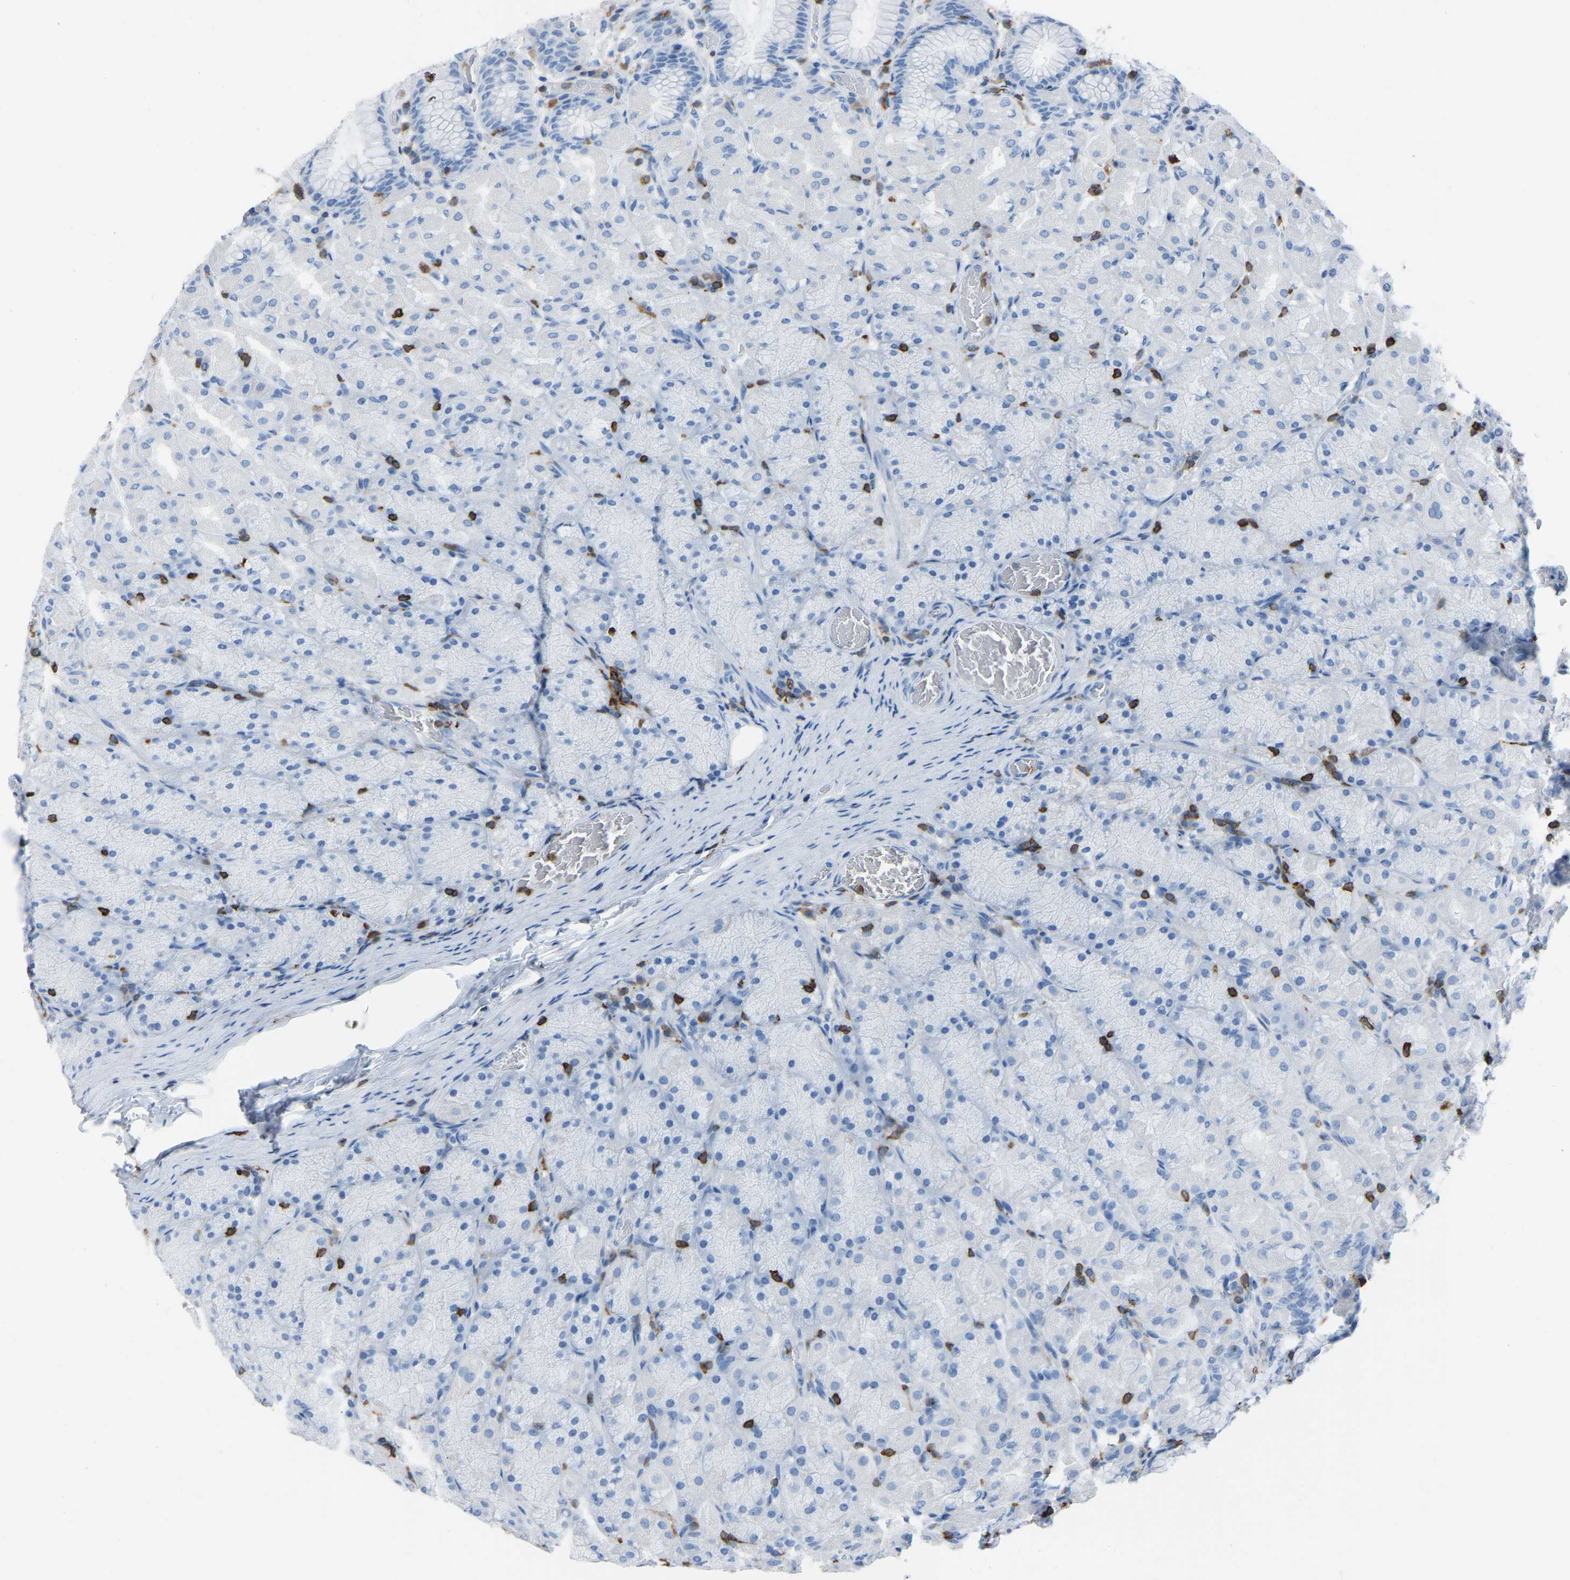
{"staining": {"intensity": "negative", "quantity": "none", "location": "none"}, "tissue": "stomach", "cell_type": "Glandular cells", "image_type": "normal", "snomed": [{"axis": "morphology", "description": "Normal tissue, NOS"}, {"axis": "topography", "description": "Stomach, upper"}], "caption": "Glandular cells are negative for brown protein staining in benign stomach. (DAB immunohistochemistry (IHC) with hematoxylin counter stain).", "gene": "LSP1", "patient": {"sex": "female", "age": 56}}